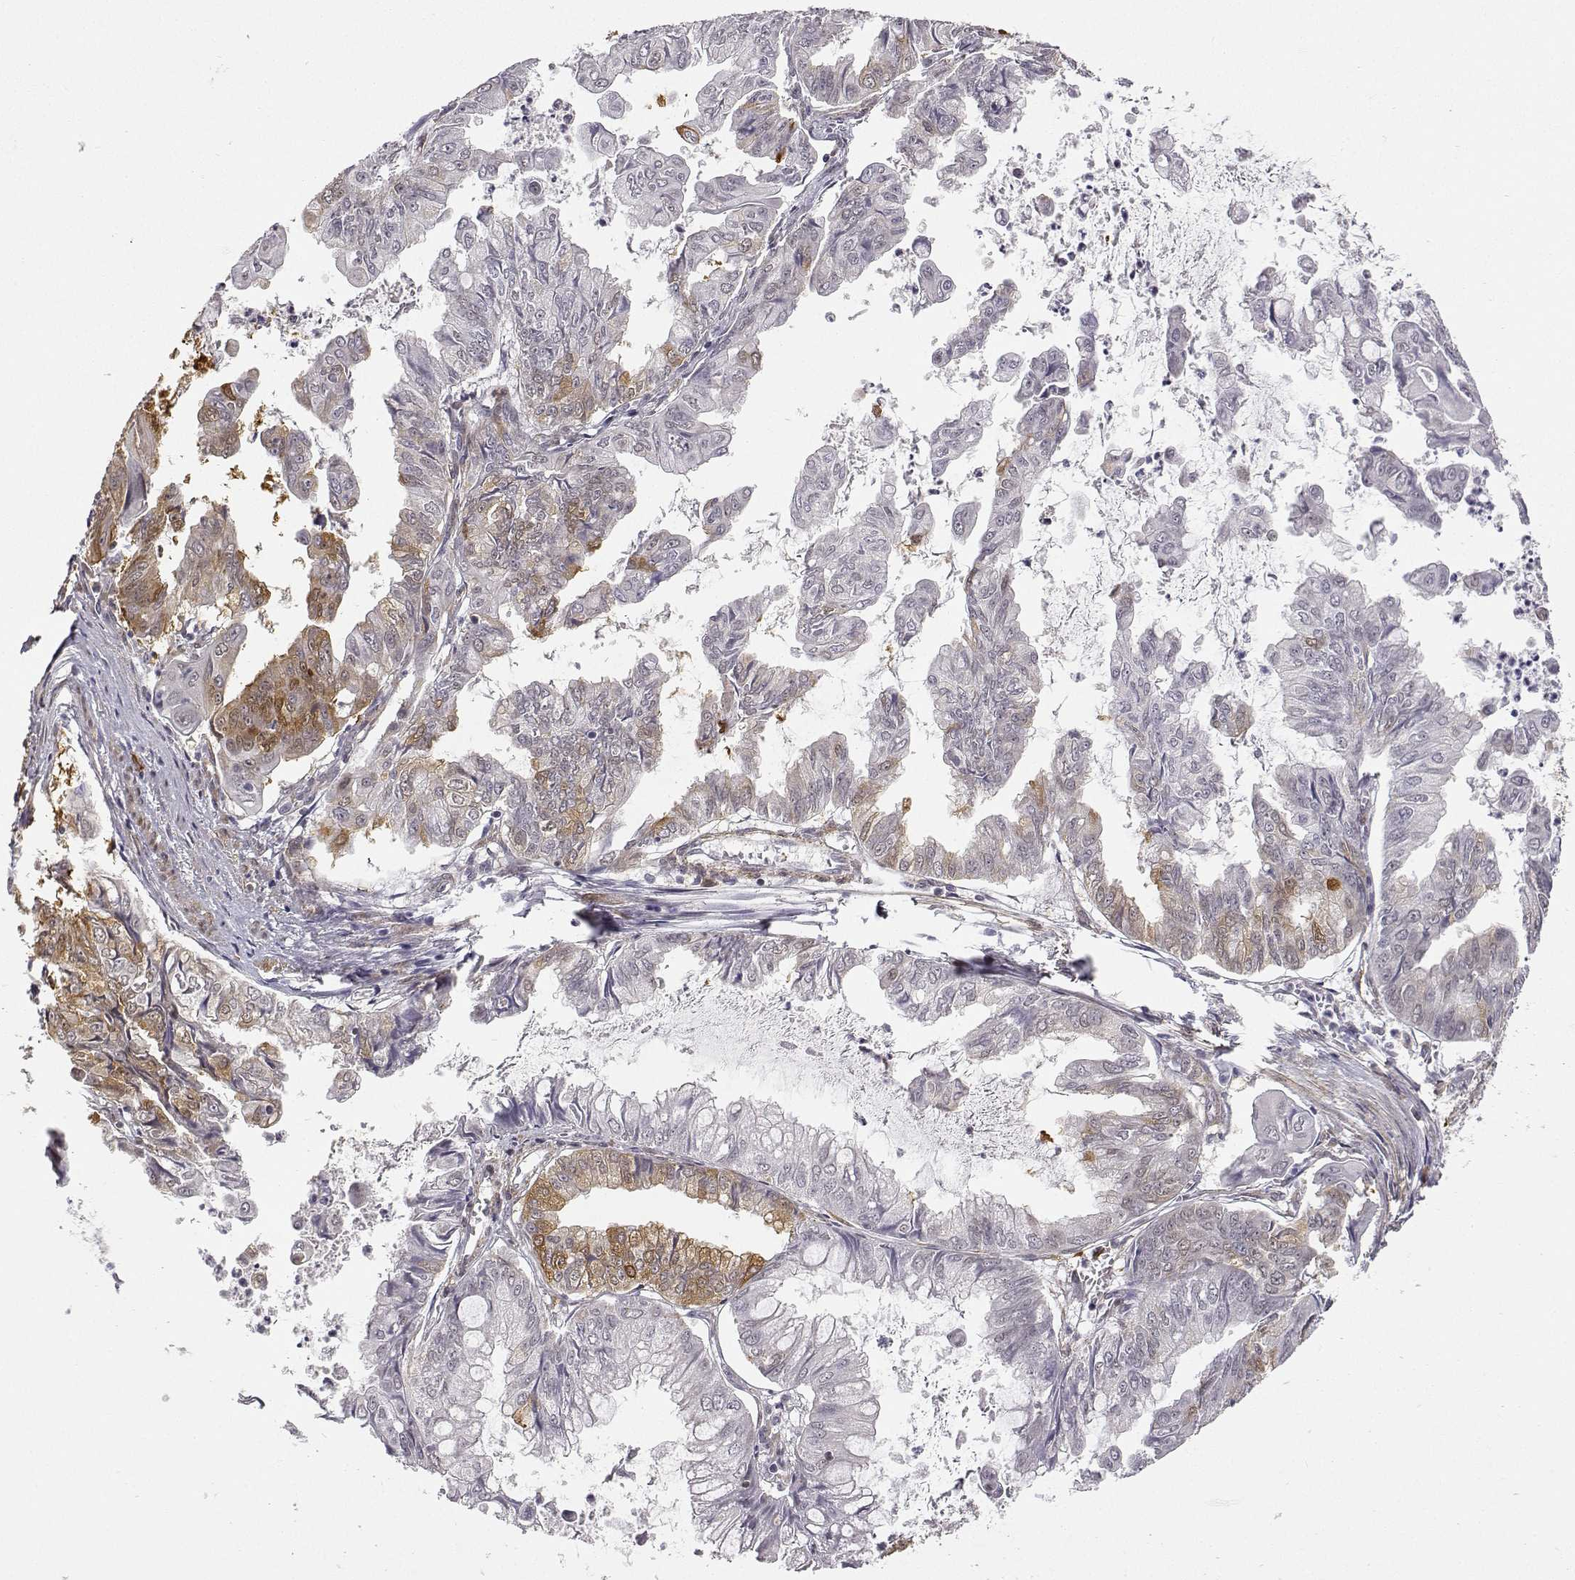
{"staining": {"intensity": "weak", "quantity": "<25%", "location": "cytoplasmic/membranous"}, "tissue": "stomach cancer", "cell_type": "Tumor cells", "image_type": "cancer", "snomed": [{"axis": "morphology", "description": "Adenocarcinoma, NOS"}, {"axis": "topography", "description": "Stomach, upper"}], "caption": "Immunohistochemistry (IHC) photomicrograph of stomach adenocarcinoma stained for a protein (brown), which demonstrates no staining in tumor cells. (Immunohistochemistry, brightfield microscopy, high magnification).", "gene": "PHGDH", "patient": {"sex": "male", "age": 80}}